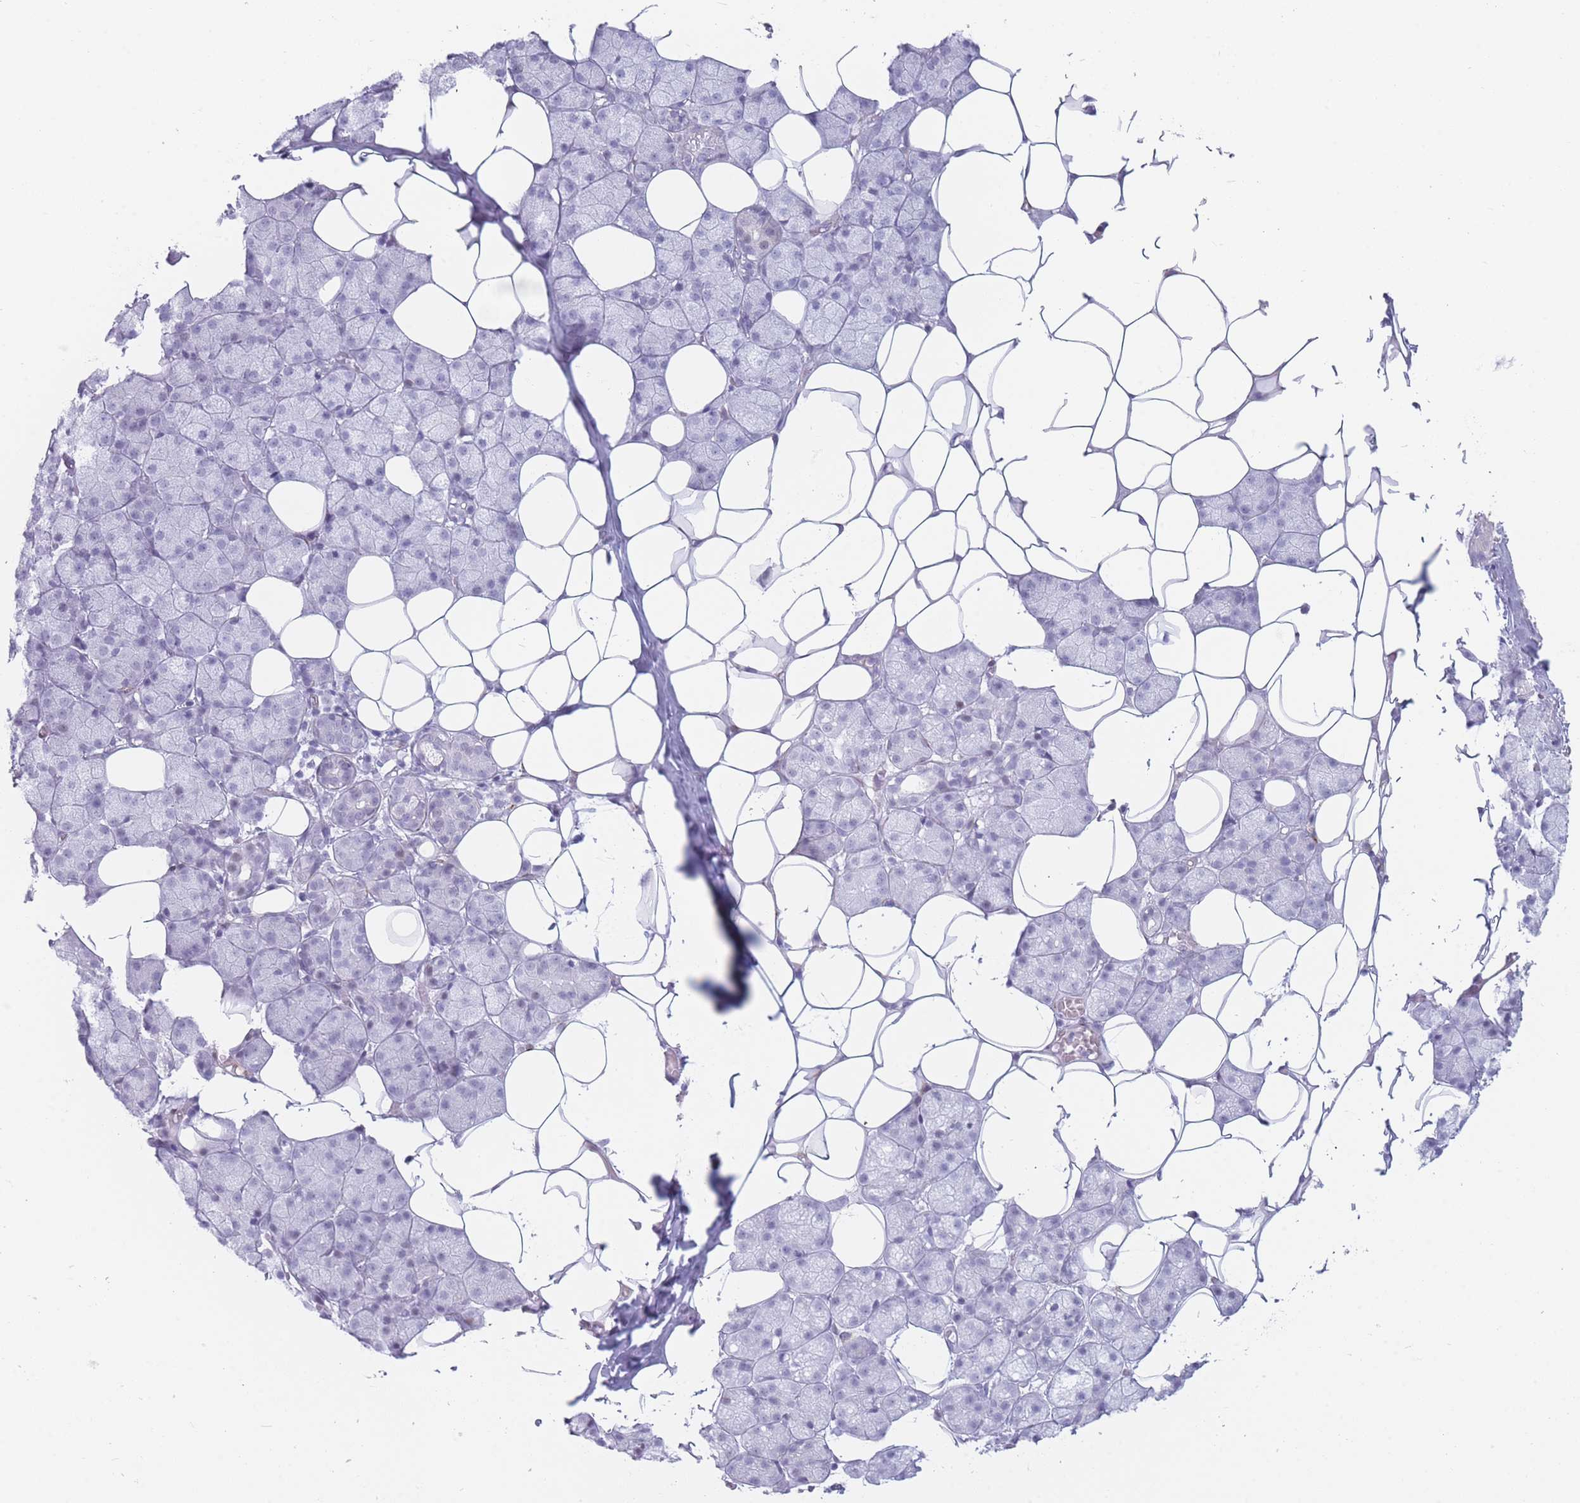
{"staining": {"intensity": "negative", "quantity": "none", "location": "none"}, "tissue": "salivary gland", "cell_type": "Glandular cells", "image_type": "normal", "snomed": [{"axis": "morphology", "description": "Normal tissue, NOS"}, {"axis": "topography", "description": "Salivary gland"}], "caption": "An IHC histopathology image of benign salivary gland is shown. There is no staining in glandular cells of salivary gland. (DAB (3,3'-diaminobenzidine) IHC visualized using brightfield microscopy, high magnification).", "gene": "IFNA10", "patient": {"sex": "female", "age": 33}}